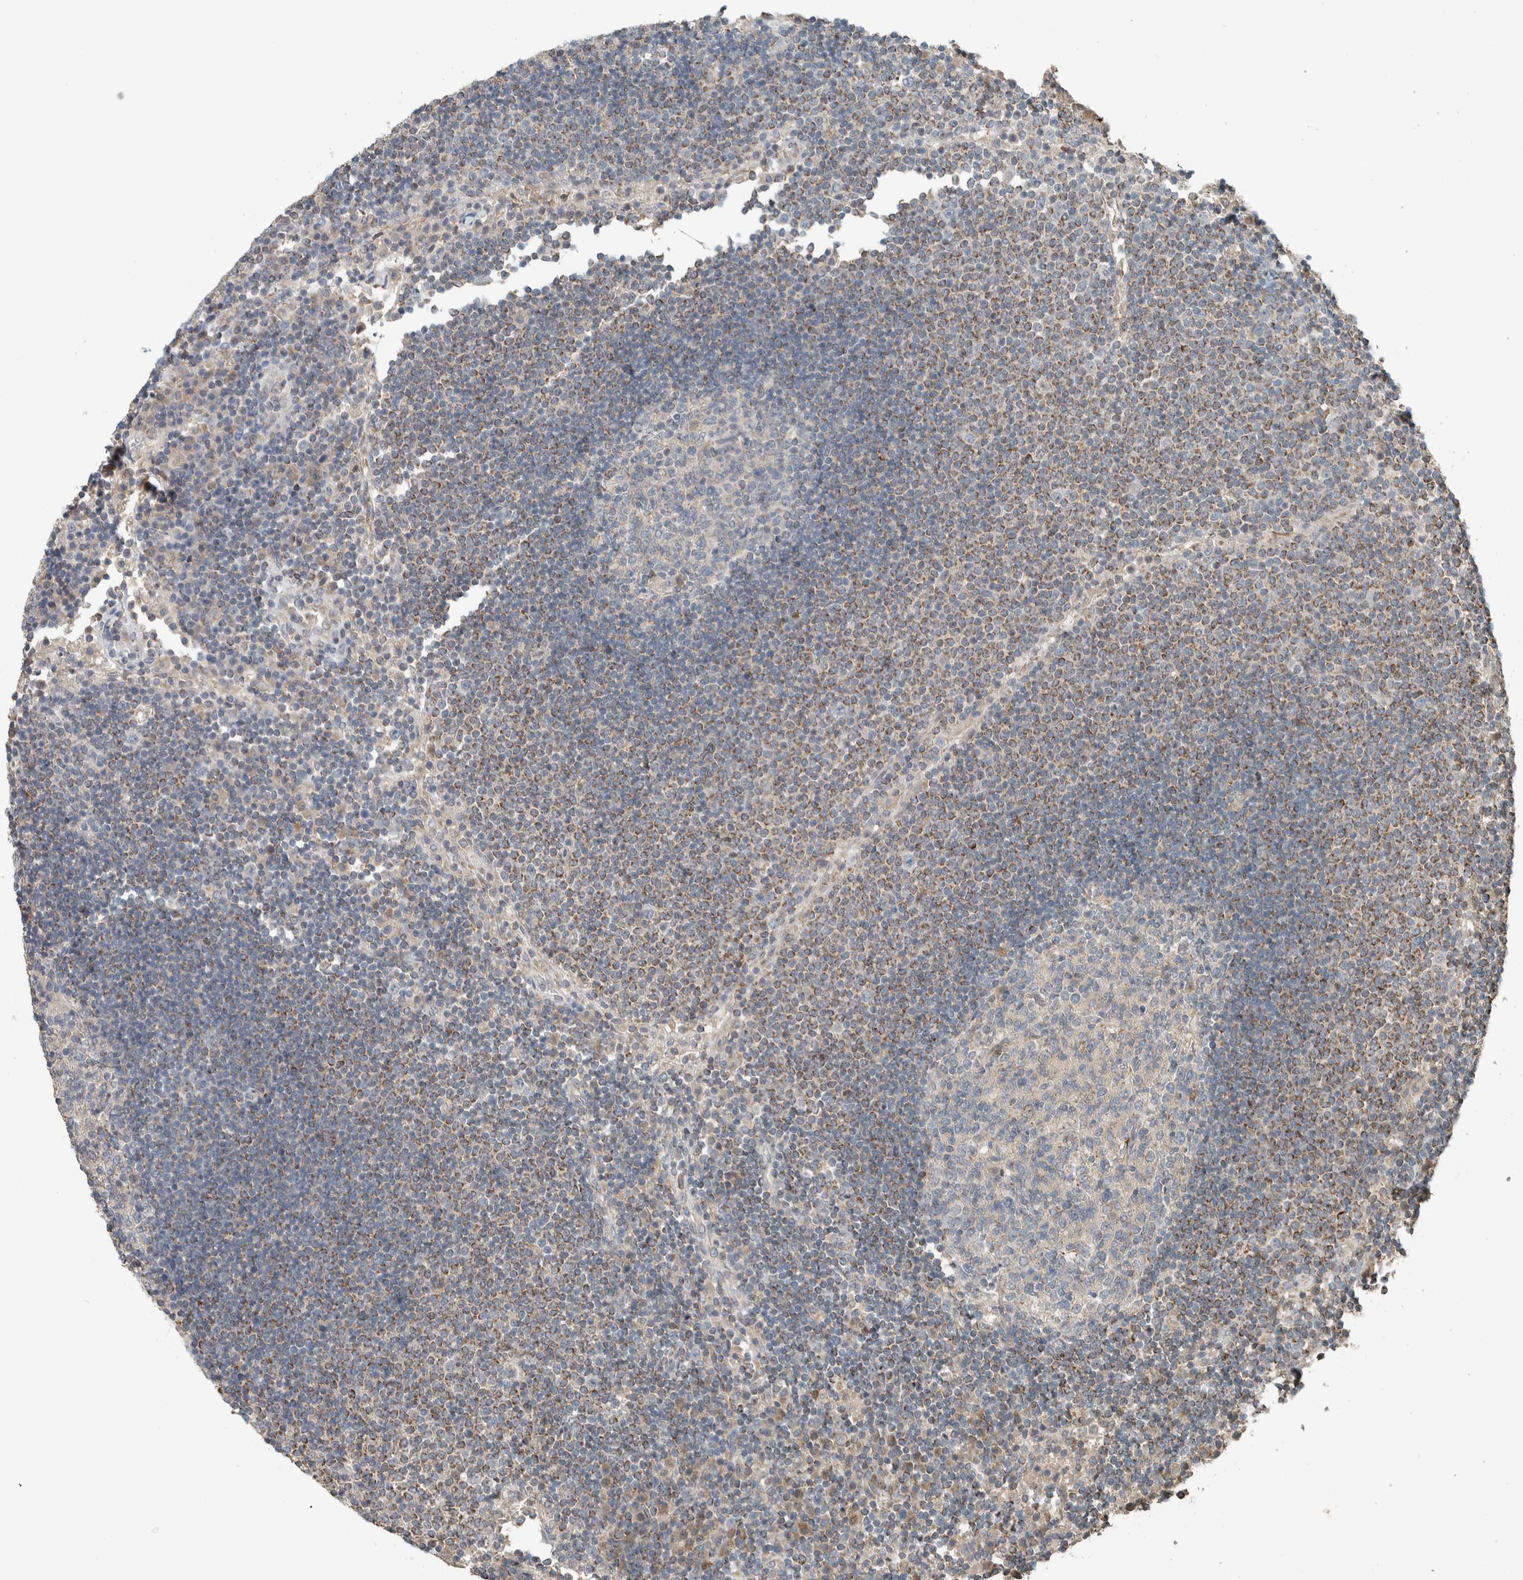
{"staining": {"intensity": "weak", "quantity": "<25%", "location": "cytoplasmic/membranous"}, "tissue": "lymph node", "cell_type": "Germinal center cells", "image_type": "normal", "snomed": [{"axis": "morphology", "description": "Normal tissue, NOS"}, {"axis": "topography", "description": "Lymph node"}], "caption": "A high-resolution histopathology image shows immunohistochemistry staining of benign lymph node, which shows no significant expression in germinal center cells.", "gene": "NBR1", "patient": {"sex": "female", "age": 53}}